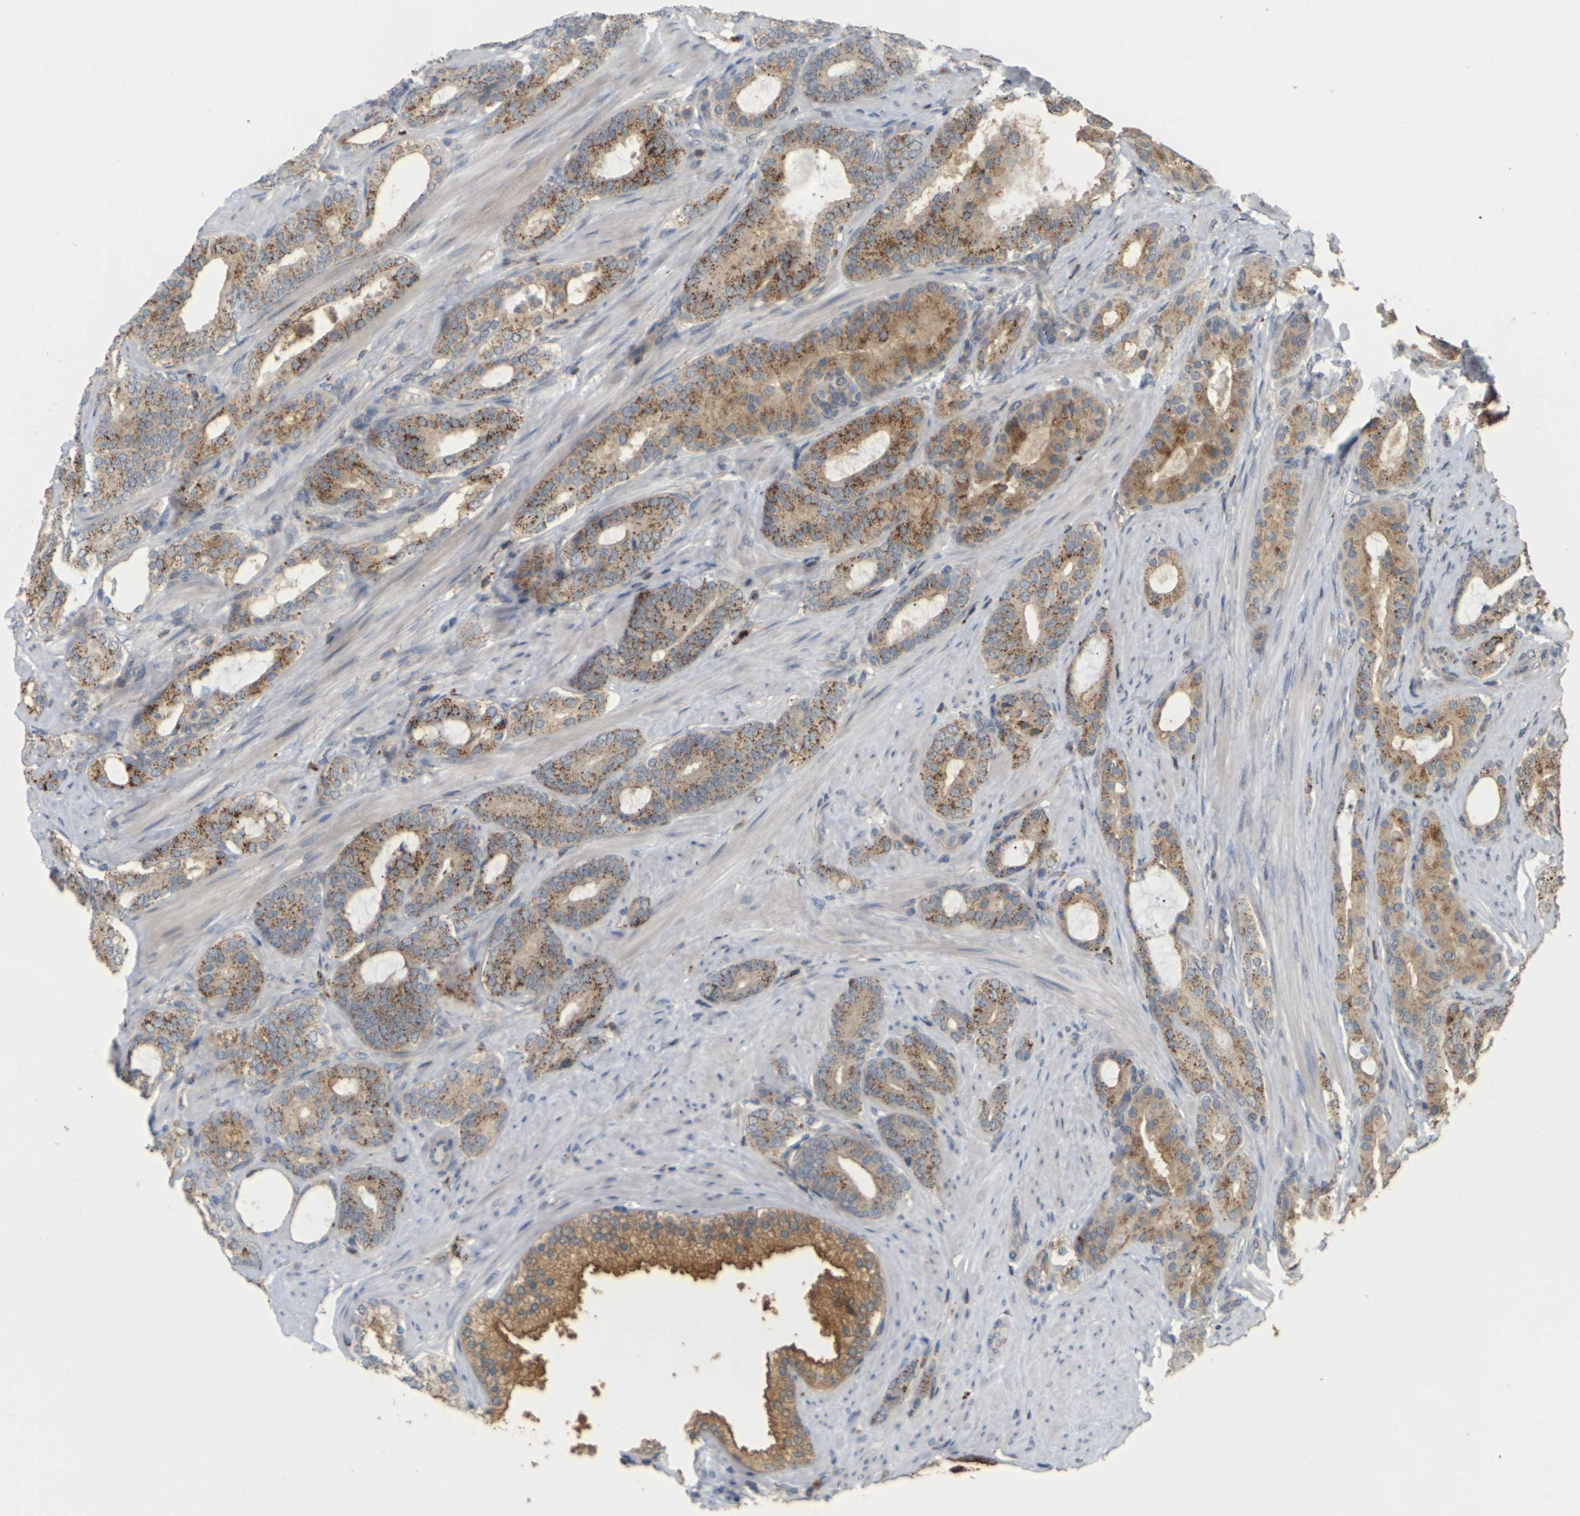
{"staining": {"intensity": "moderate", "quantity": ">75%", "location": "cytoplasmic/membranous"}, "tissue": "prostate cancer", "cell_type": "Tumor cells", "image_type": "cancer", "snomed": [{"axis": "morphology", "description": "Adenocarcinoma, Low grade"}, {"axis": "topography", "description": "Prostate"}], "caption": "Moderate cytoplasmic/membranous positivity is appreciated in about >75% of tumor cells in low-grade adenocarcinoma (prostate). The staining is performed using DAB brown chromogen to label protein expression. The nuclei are counter-stained blue using hematoxylin.", "gene": "KSR1", "patient": {"sex": "male", "age": 63}}